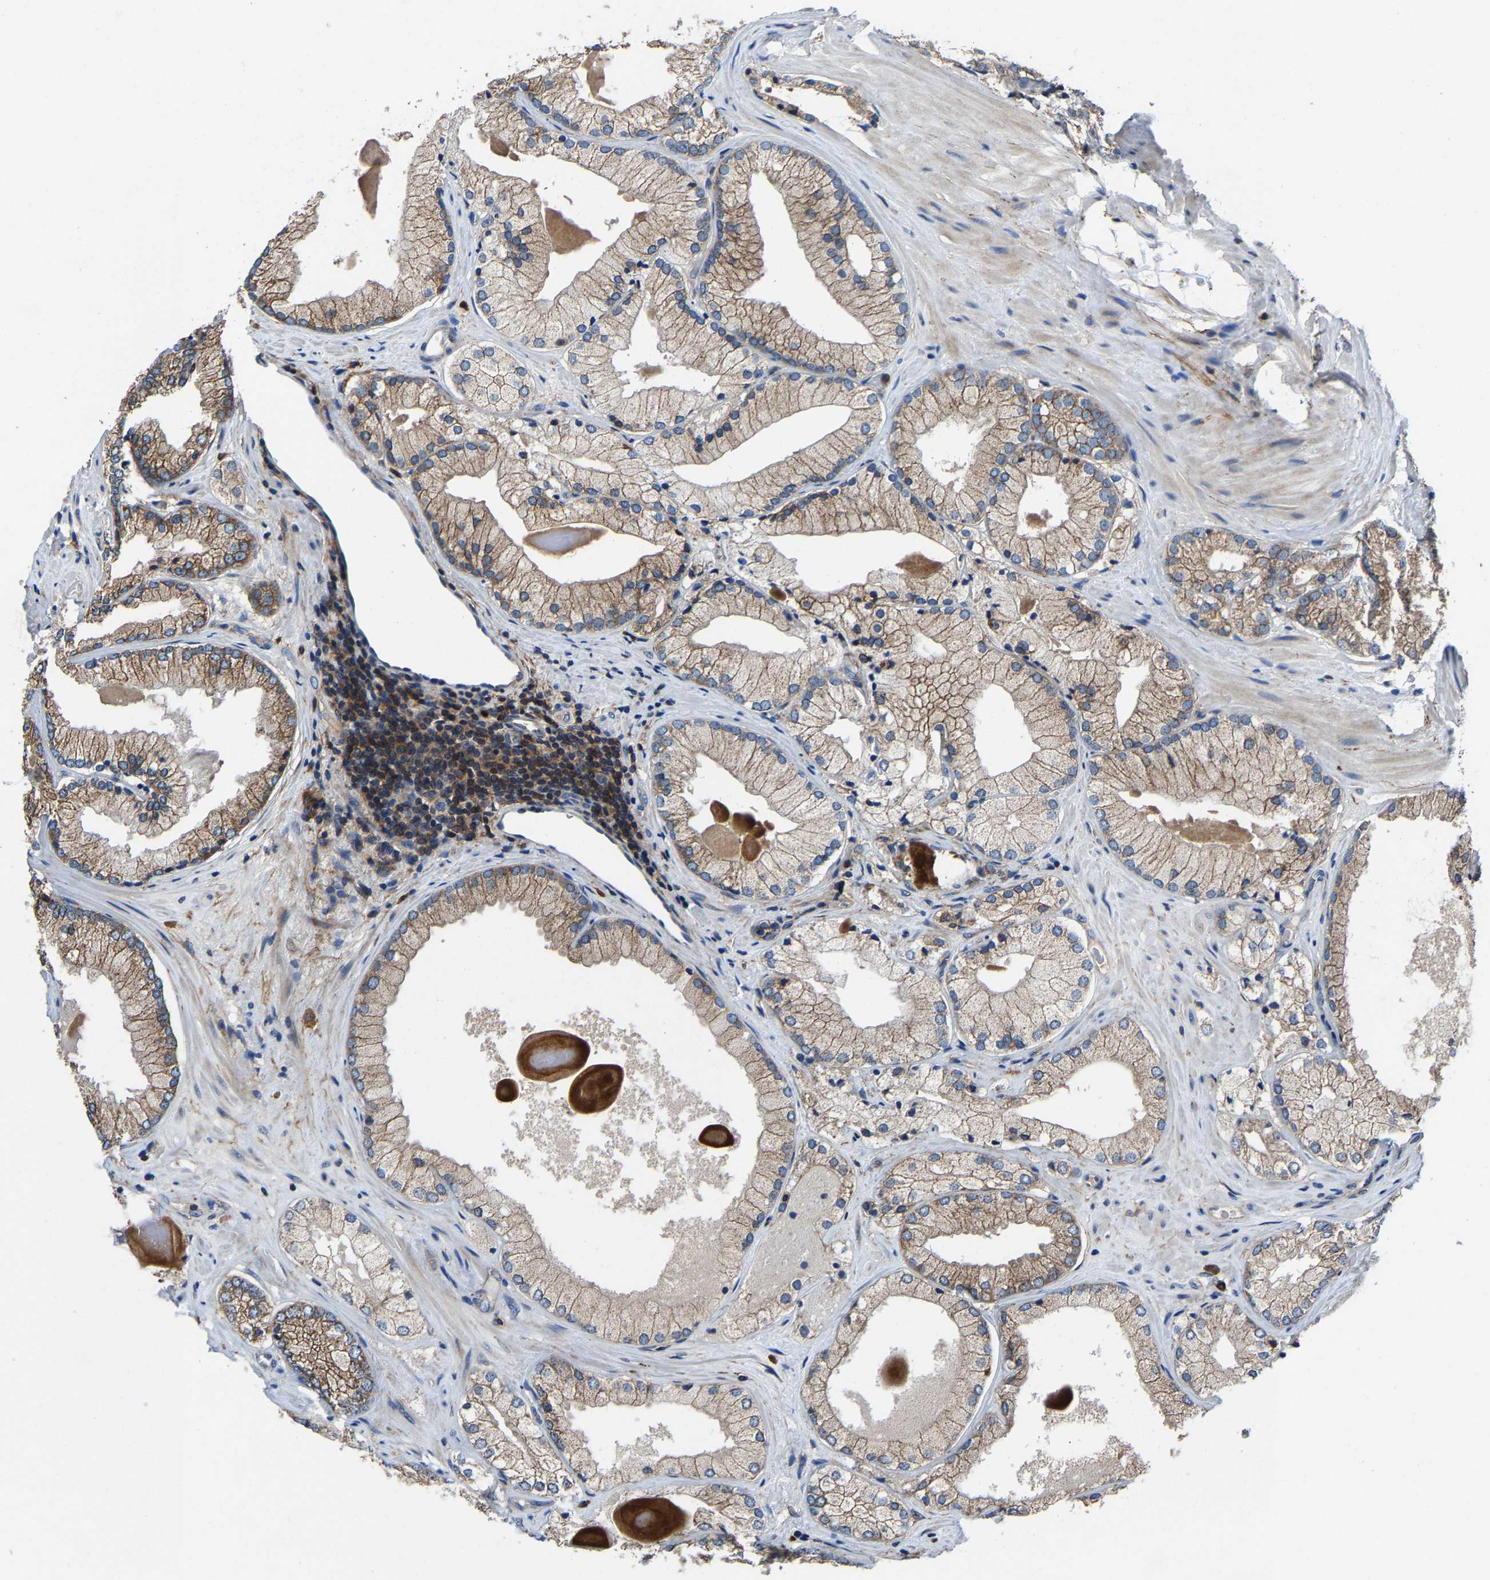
{"staining": {"intensity": "moderate", "quantity": ">75%", "location": "cytoplasmic/membranous"}, "tissue": "prostate cancer", "cell_type": "Tumor cells", "image_type": "cancer", "snomed": [{"axis": "morphology", "description": "Adenocarcinoma, Low grade"}, {"axis": "topography", "description": "Prostate"}], "caption": "This is an image of immunohistochemistry staining of adenocarcinoma (low-grade) (prostate), which shows moderate expression in the cytoplasmic/membranous of tumor cells.", "gene": "KIAA1958", "patient": {"sex": "male", "age": 65}}